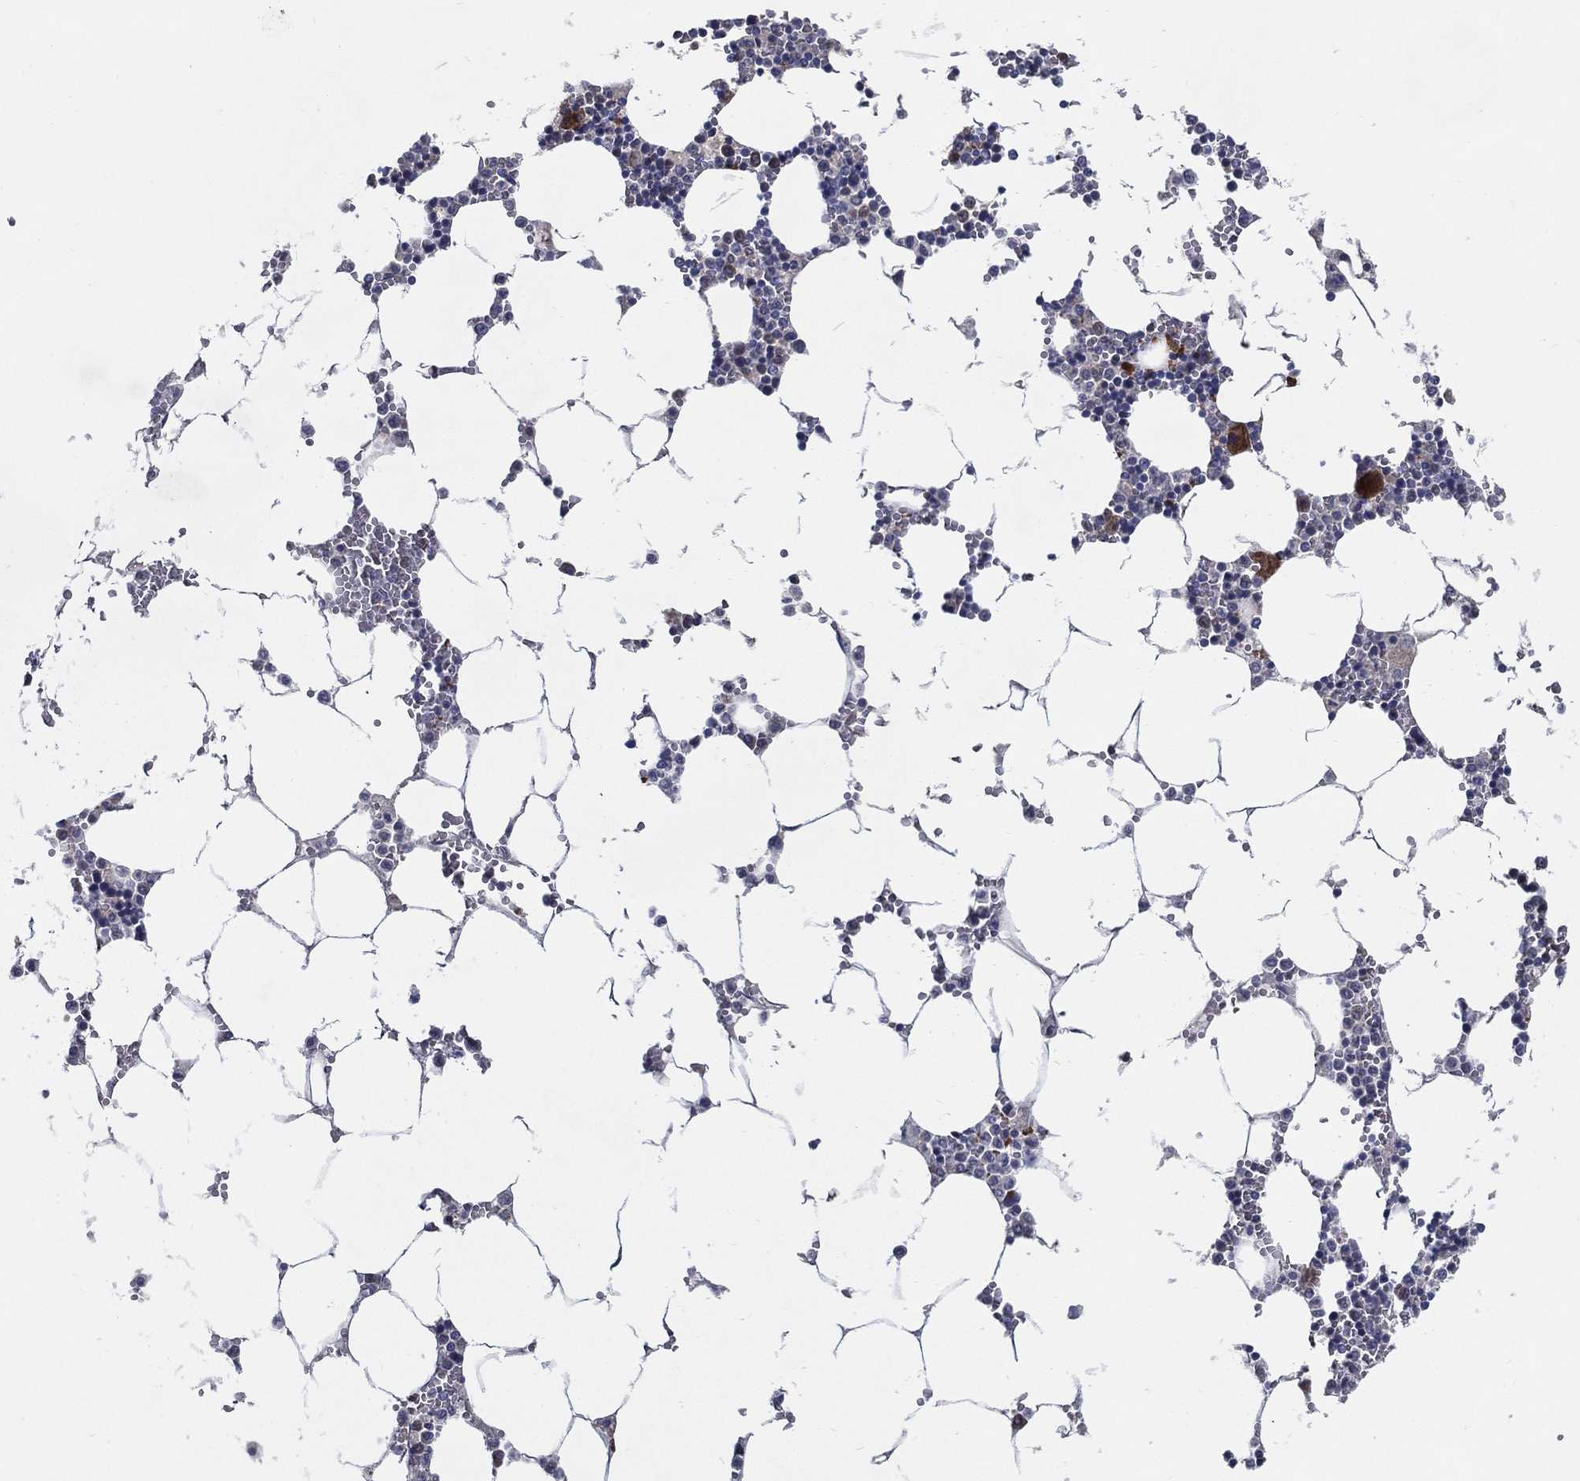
{"staining": {"intensity": "strong", "quantity": "<25%", "location": "cytoplasmic/membranous"}, "tissue": "bone marrow", "cell_type": "Hematopoietic cells", "image_type": "normal", "snomed": [{"axis": "morphology", "description": "Normal tissue, NOS"}, {"axis": "topography", "description": "Bone marrow"}], "caption": "Protein staining of benign bone marrow displays strong cytoplasmic/membranous positivity in approximately <25% of hematopoietic cells. Immunohistochemistry (ihc) stains the protein in brown and the nuclei are stained blue.", "gene": "ARHGAP11A", "patient": {"sex": "female", "age": 64}}